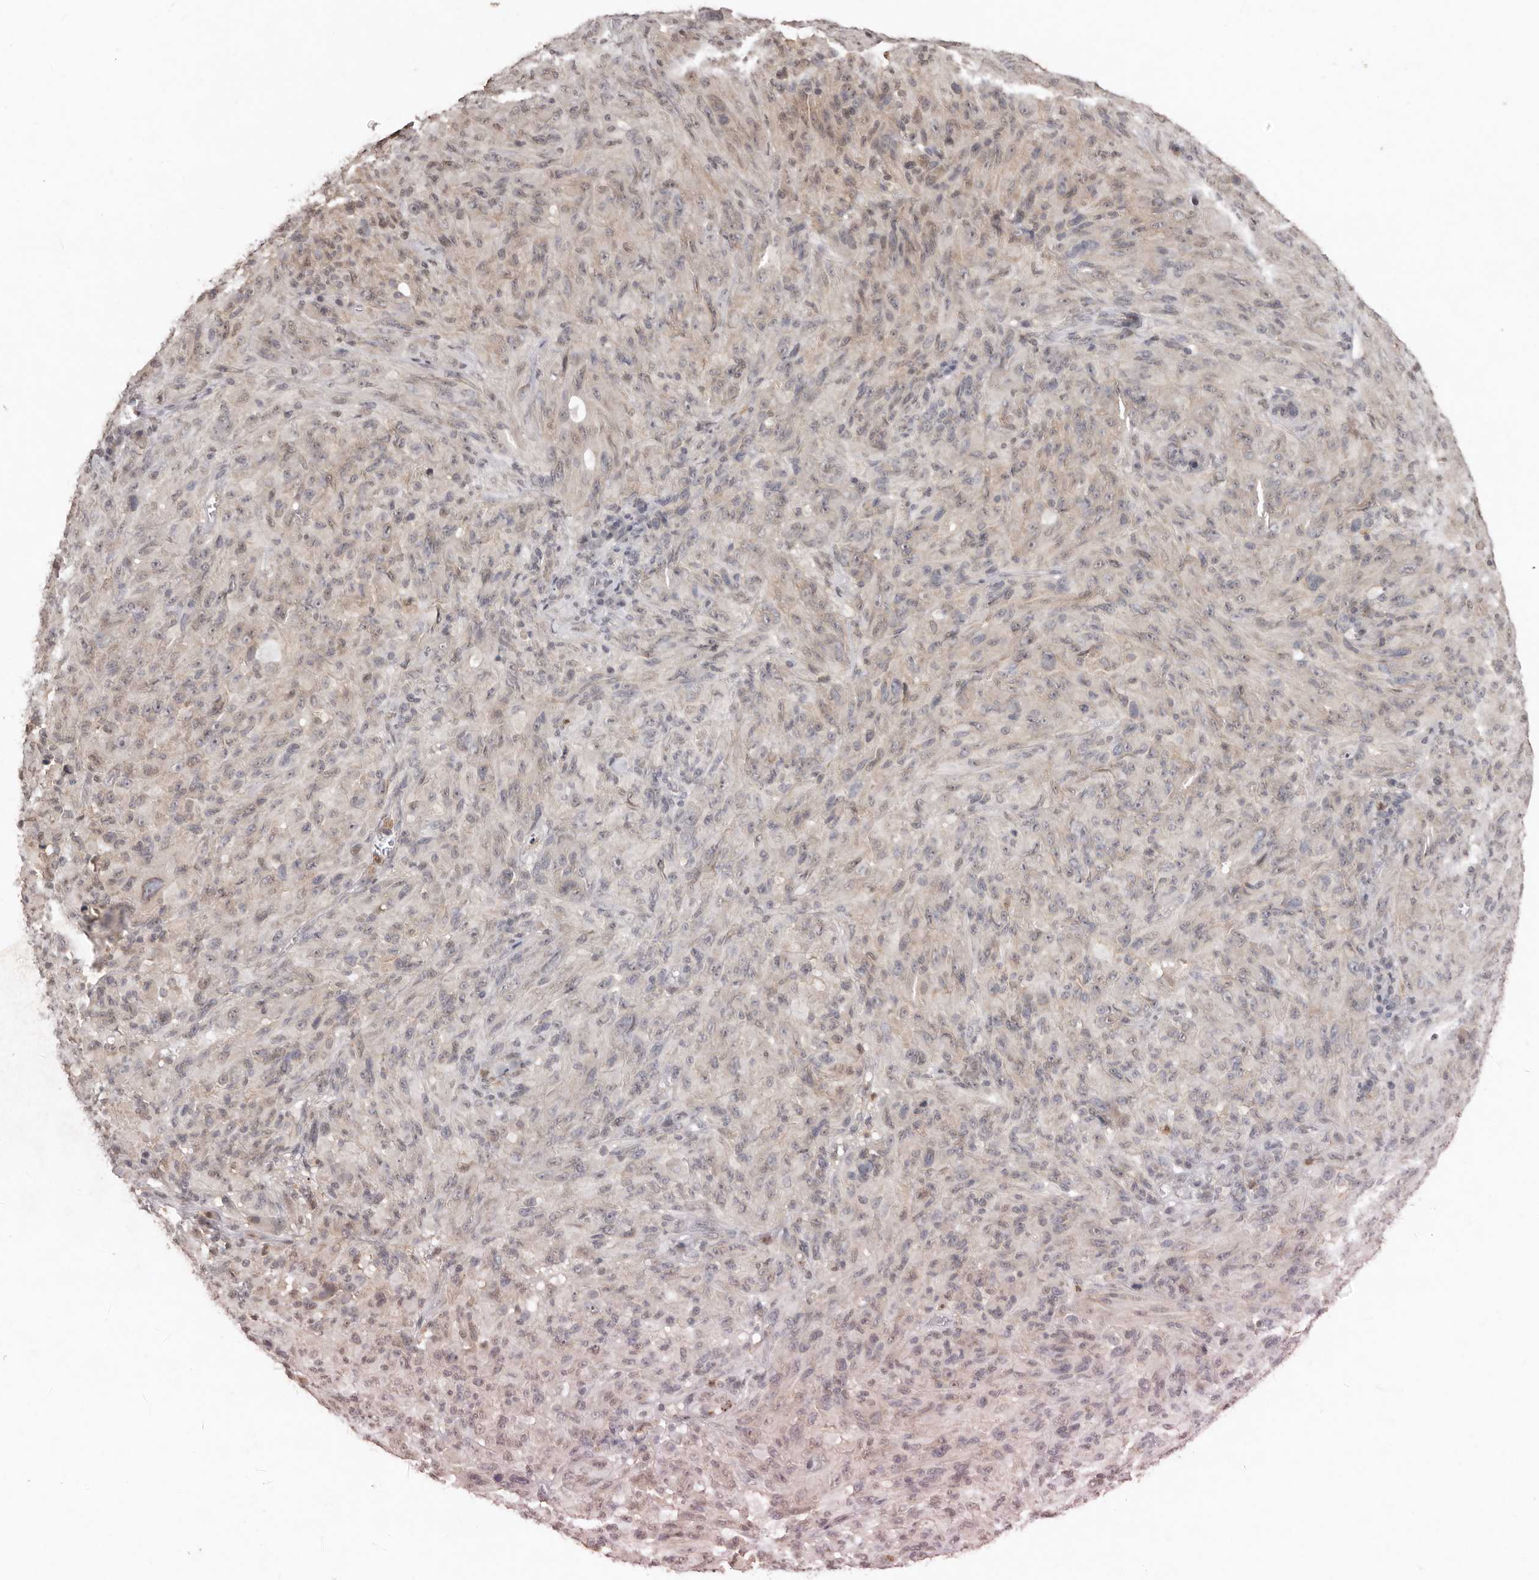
{"staining": {"intensity": "negative", "quantity": "none", "location": "none"}, "tissue": "melanoma", "cell_type": "Tumor cells", "image_type": "cancer", "snomed": [{"axis": "morphology", "description": "Malignant melanoma, NOS"}, {"axis": "topography", "description": "Skin of head"}], "caption": "Photomicrograph shows no significant protein staining in tumor cells of malignant melanoma.", "gene": "SULT1E1", "patient": {"sex": "male", "age": 96}}